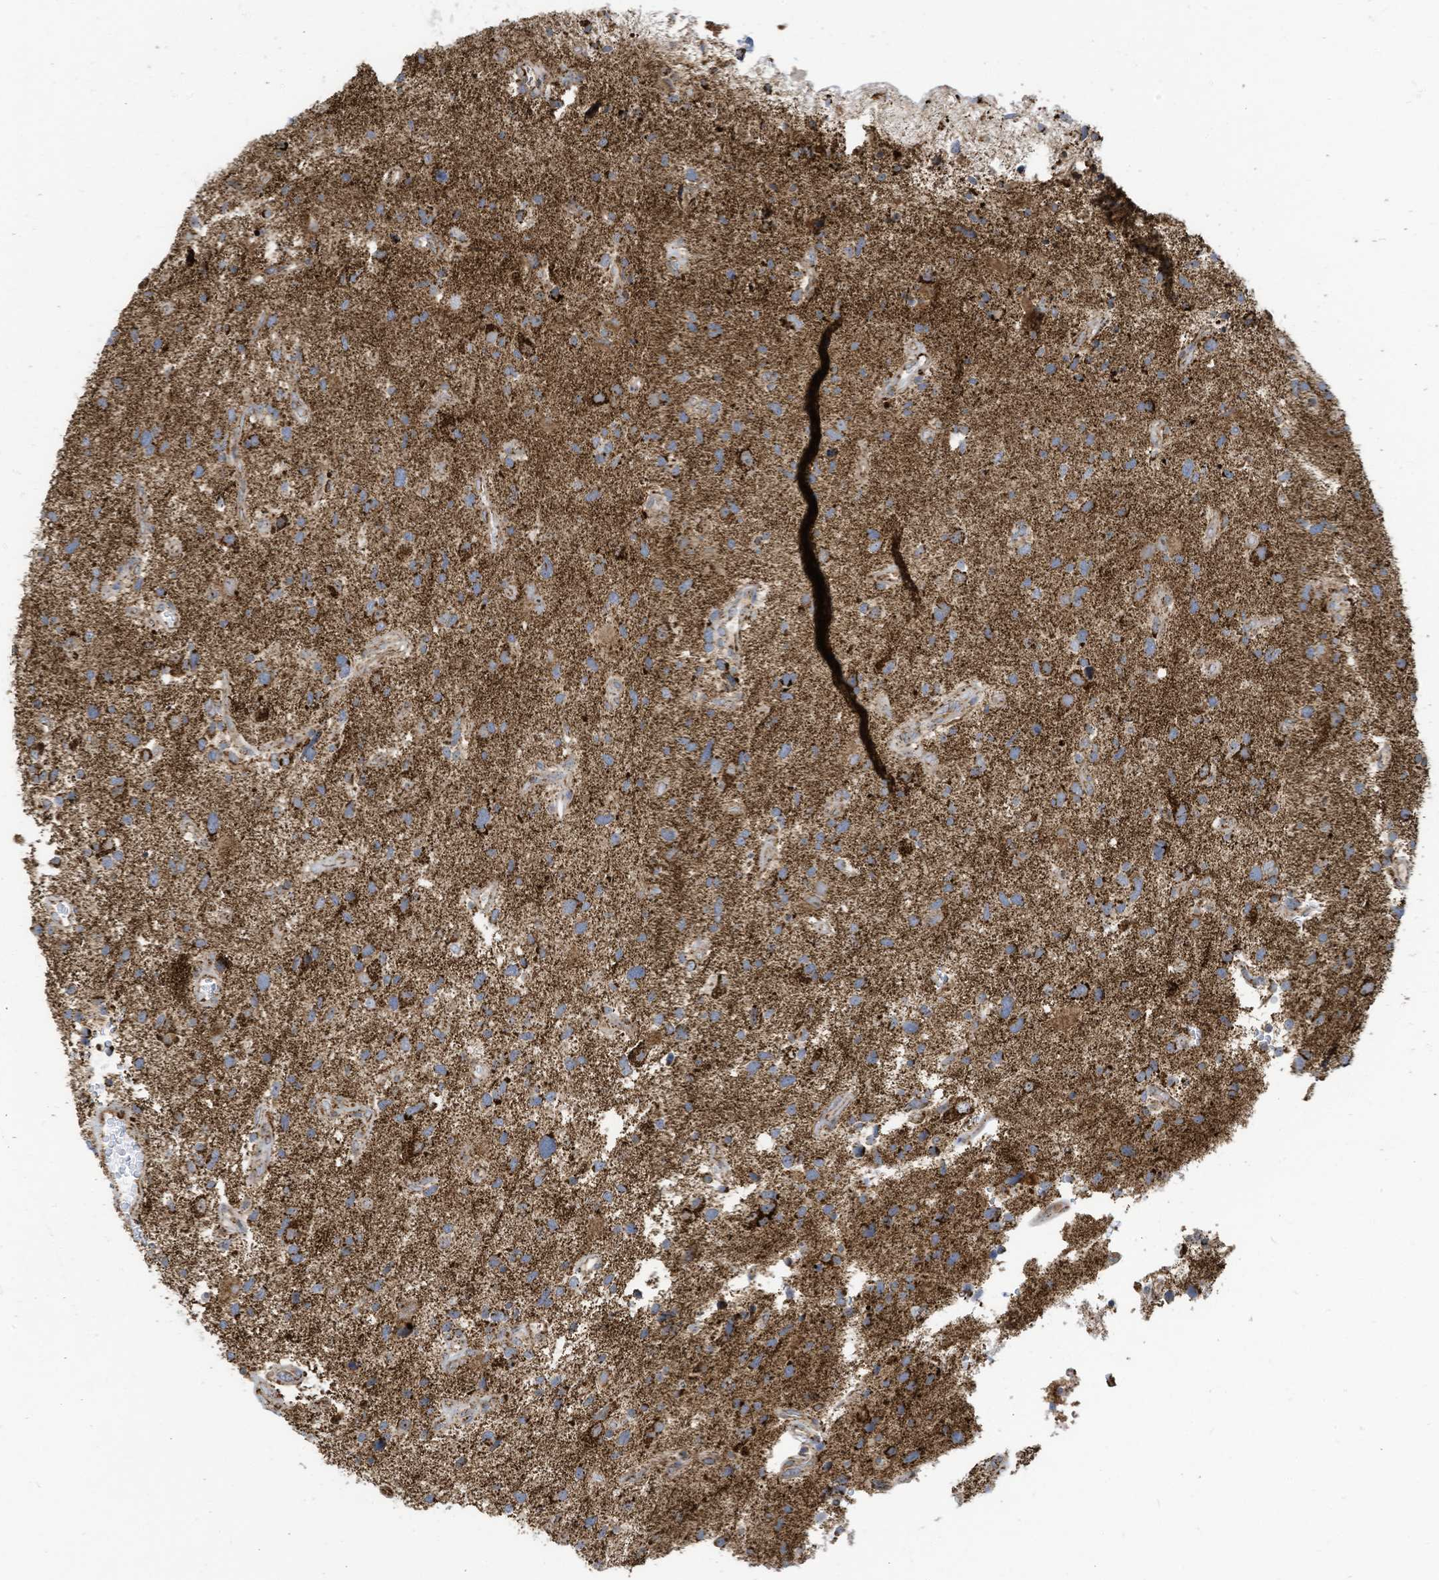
{"staining": {"intensity": "moderate", "quantity": "25%-75%", "location": "cytoplasmic/membranous"}, "tissue": "glioma", "cell_type": "Tumor cells", "image_type": "cancer", "snomed": [{"axis": "morphology", "description": "Glioma, malignant, High grade"}, {"axis": "topography", "description": "Brain"}], "caption": "The image displays immunohistochemical staining of malignant glioma (high-grade). There is moderate cytoplasmic/membranous staining is present in approximately 25%-75% of tumor cells.", "gene": "COX10", "patient": {"sex": "male", "age": 33}}